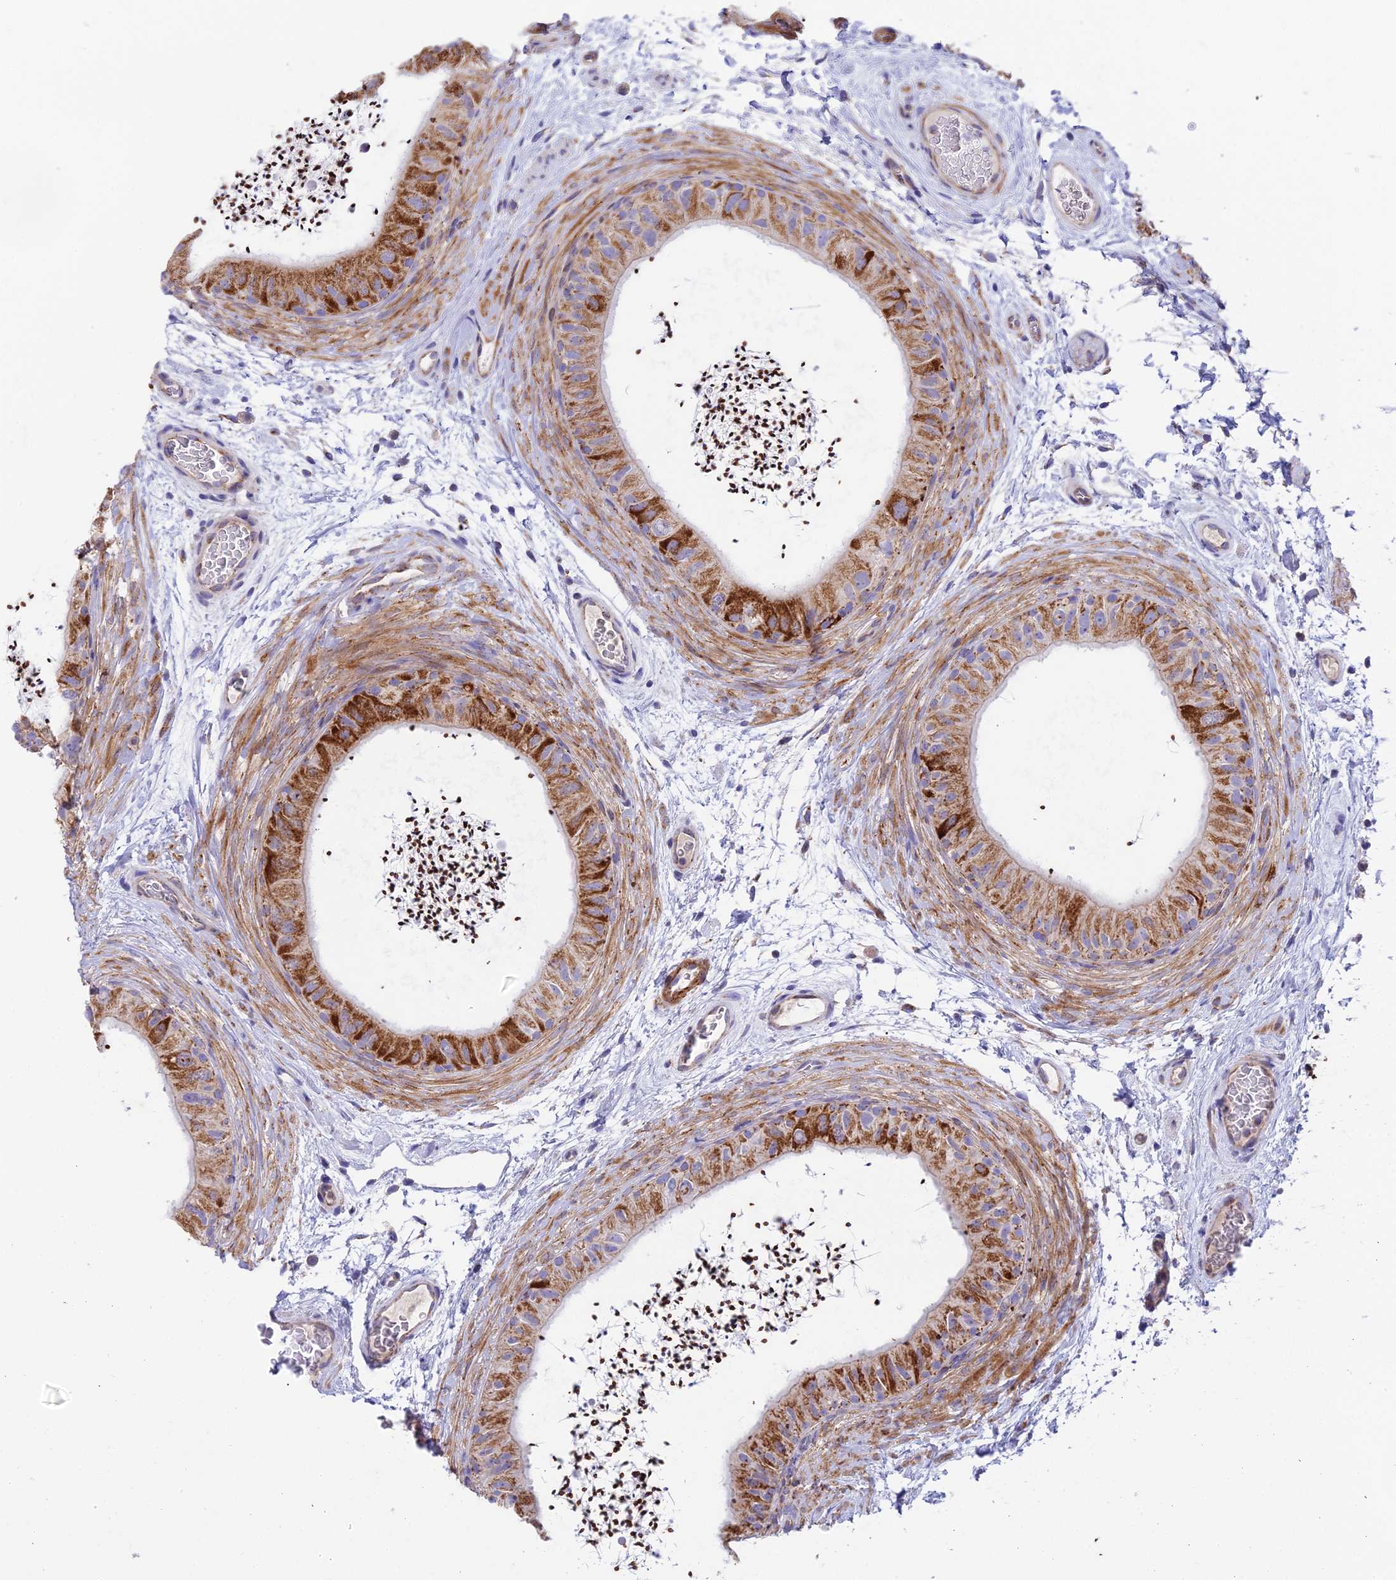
{"staining": {"intensity": "strong", "quantity": "25%-75%", "location": "cytoplasmic/membranous"}, "tissue": "epididymis", "cell_type": "Glandular cells", "image_type": "normal", "snomed": [{"axis": "morphology", "description": "Normal tissue, NOS"}, {"axis": "topography", "description": "Epididymis"}], "caption": "An immunohistochemistry (IHC) micrograph of normal tissue is shown. Protein staining in brown highlights strong cytoplasmic/membranous positivity in epididymis within glandular cells. The staining was performed using DAB (3,3'-diaminobenzidine) to visualize the protein expression in brown, while the nuclei were stained in blue with hematoxylin (Magnification: 20x).", "gene": "CSPG4", "patient": {"sex": "male", "age": 50}}